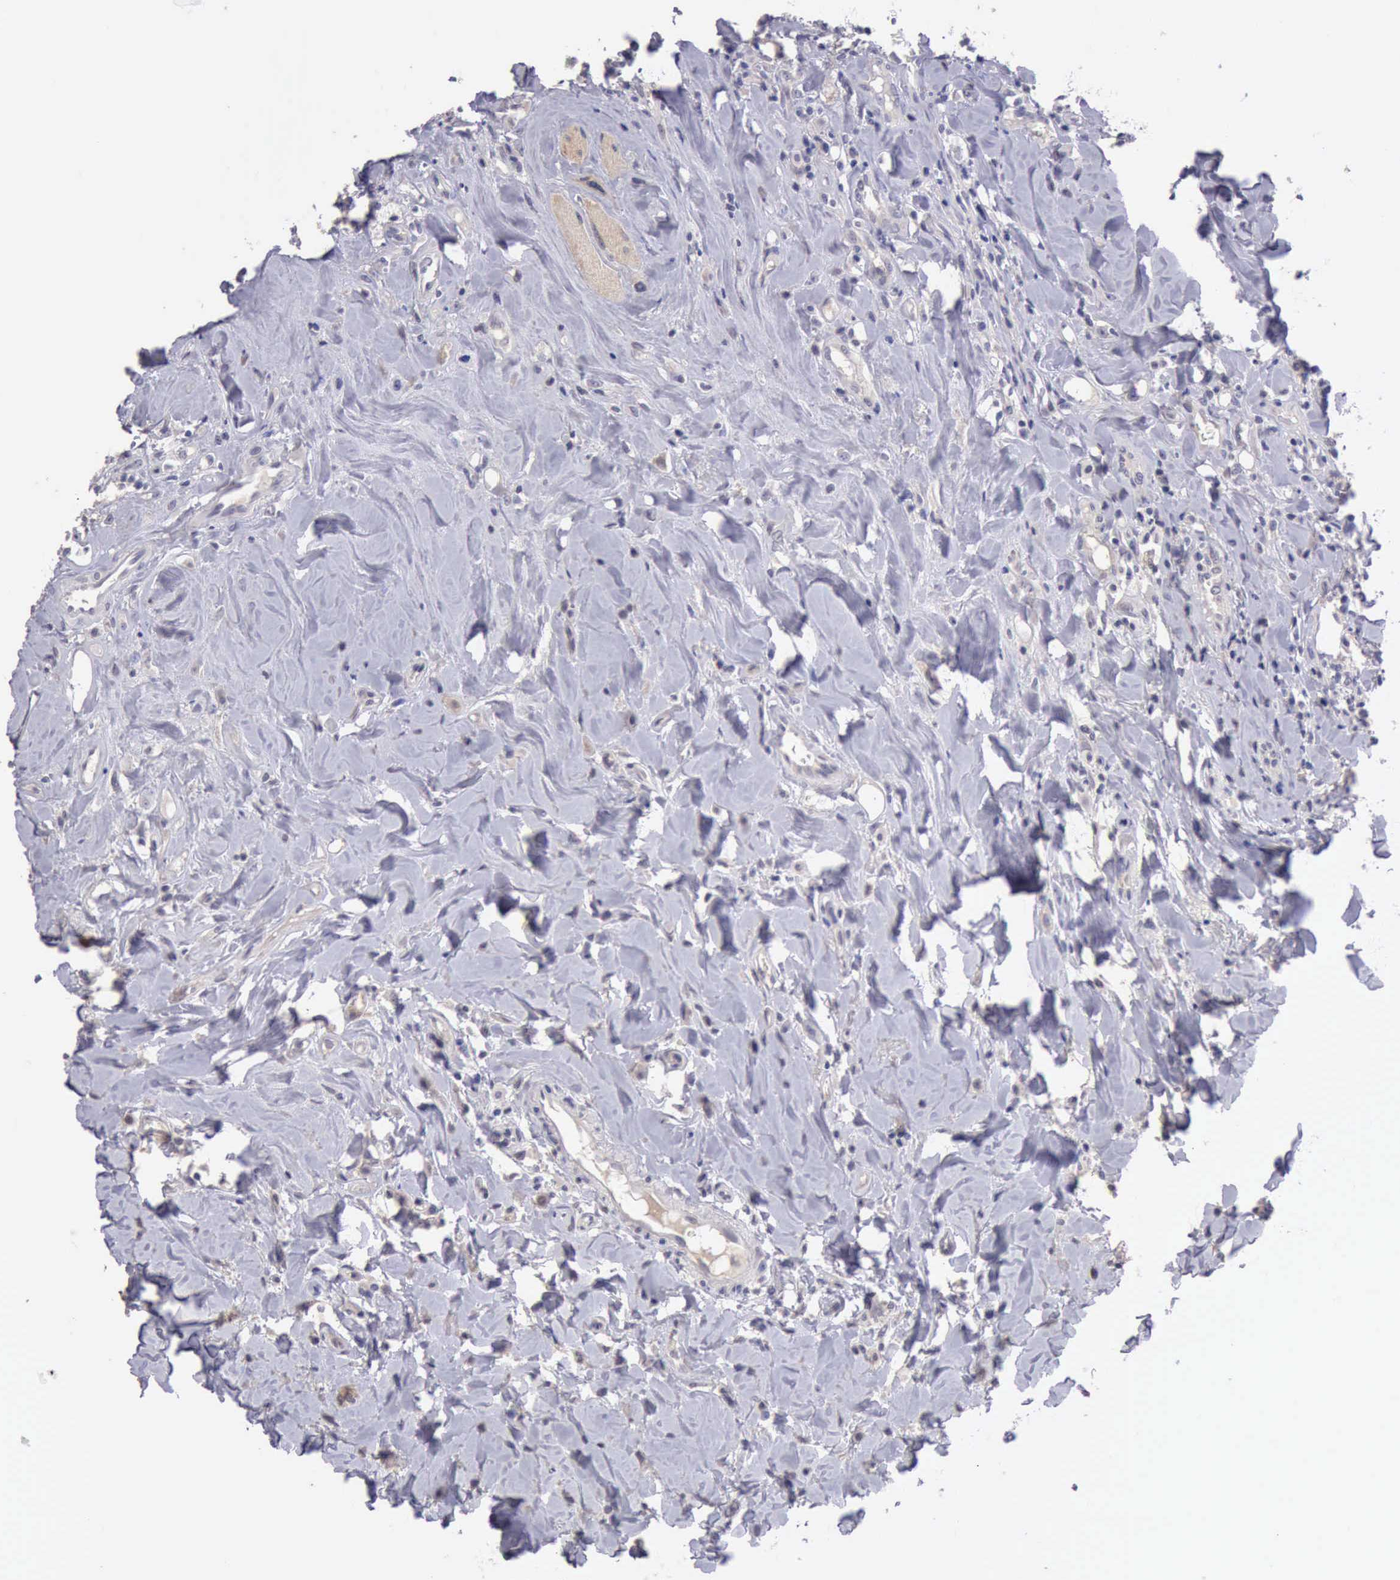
{"staining": {"intensity": "negative", "quantity": "none", "location": "none"}, "tissue": "head and neck cancer", "cell_type": "Tumor cells", "image_type": "cancer", "snomed": [{"axis": "morphology", "description": "Squamous cell carcinoma, NOS"}, {"axis": "topography", "description": "Oral tissue"}, {"axis": "topography", "description": "Head-Neck"}], "caption": "Immunohistochemistry micrograph of neoplastic tissue: head and neck cancer (squamous cell carcinoma) stained with DAB (3,3'-diaminobenzidine) reveals no significant protein expression in tumor cells.", "gene": "KCND1", "patient": {"sex": "female", "age": 82}}